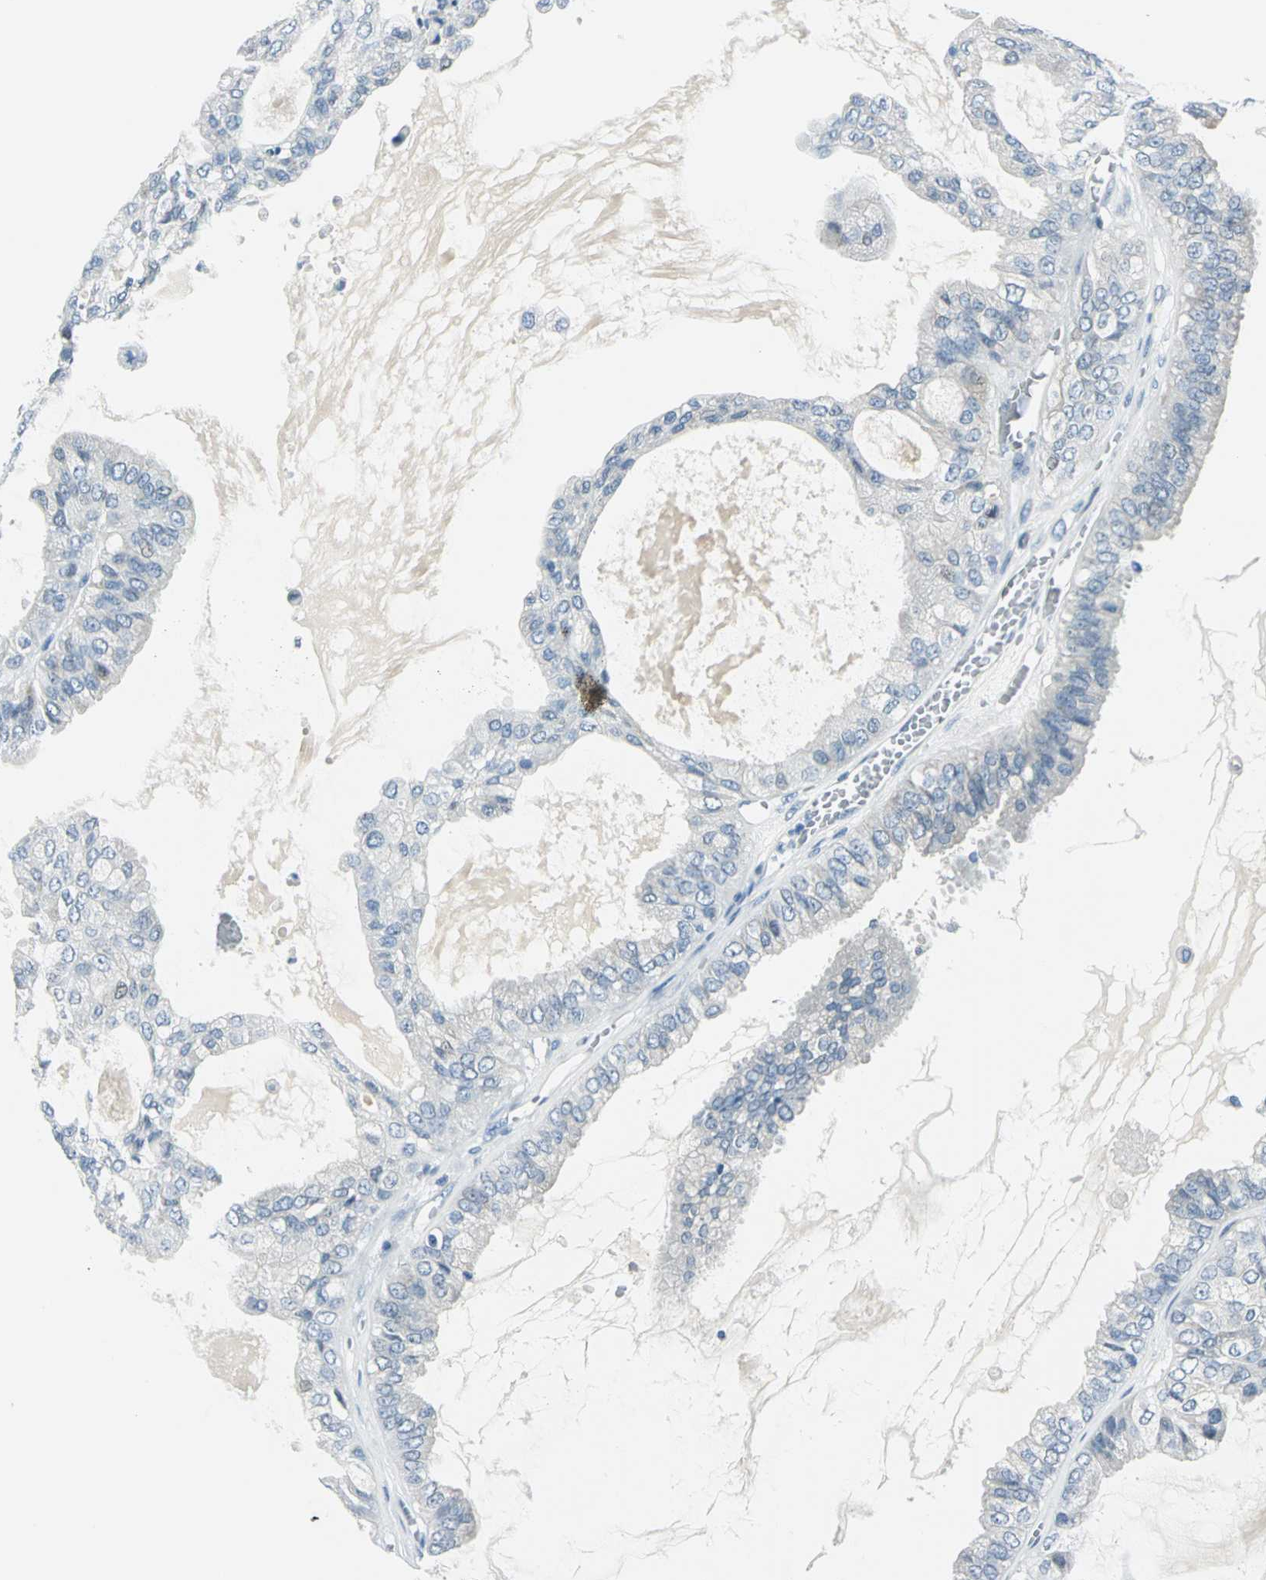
{"staining": {"intensity": "negative", "quantity": "none", "location": "none"}, "tissue": "ovarian cancer", "cell_type": "Tumor cells", "image_type": "cancer", "snomed": [{"axis": "morphology", "description": "Carcinoma, NOS"}, {"axis": "morphology", "description": "Carcinoma, endometroid"}, {"axis": "topography", "description": "Ovary"}], "caption": "Tumor cells show no significant positivity in ovarian cancer. The staining was performed using DAB (3,3'-diaminobenzidine) to visualize the protein expression in brown, while the nuclei were stained in blue with hematoxylin (Magnification: 20x).", "gene": "AKR1A1", "patient": {"sex": "female", "age": 50}}